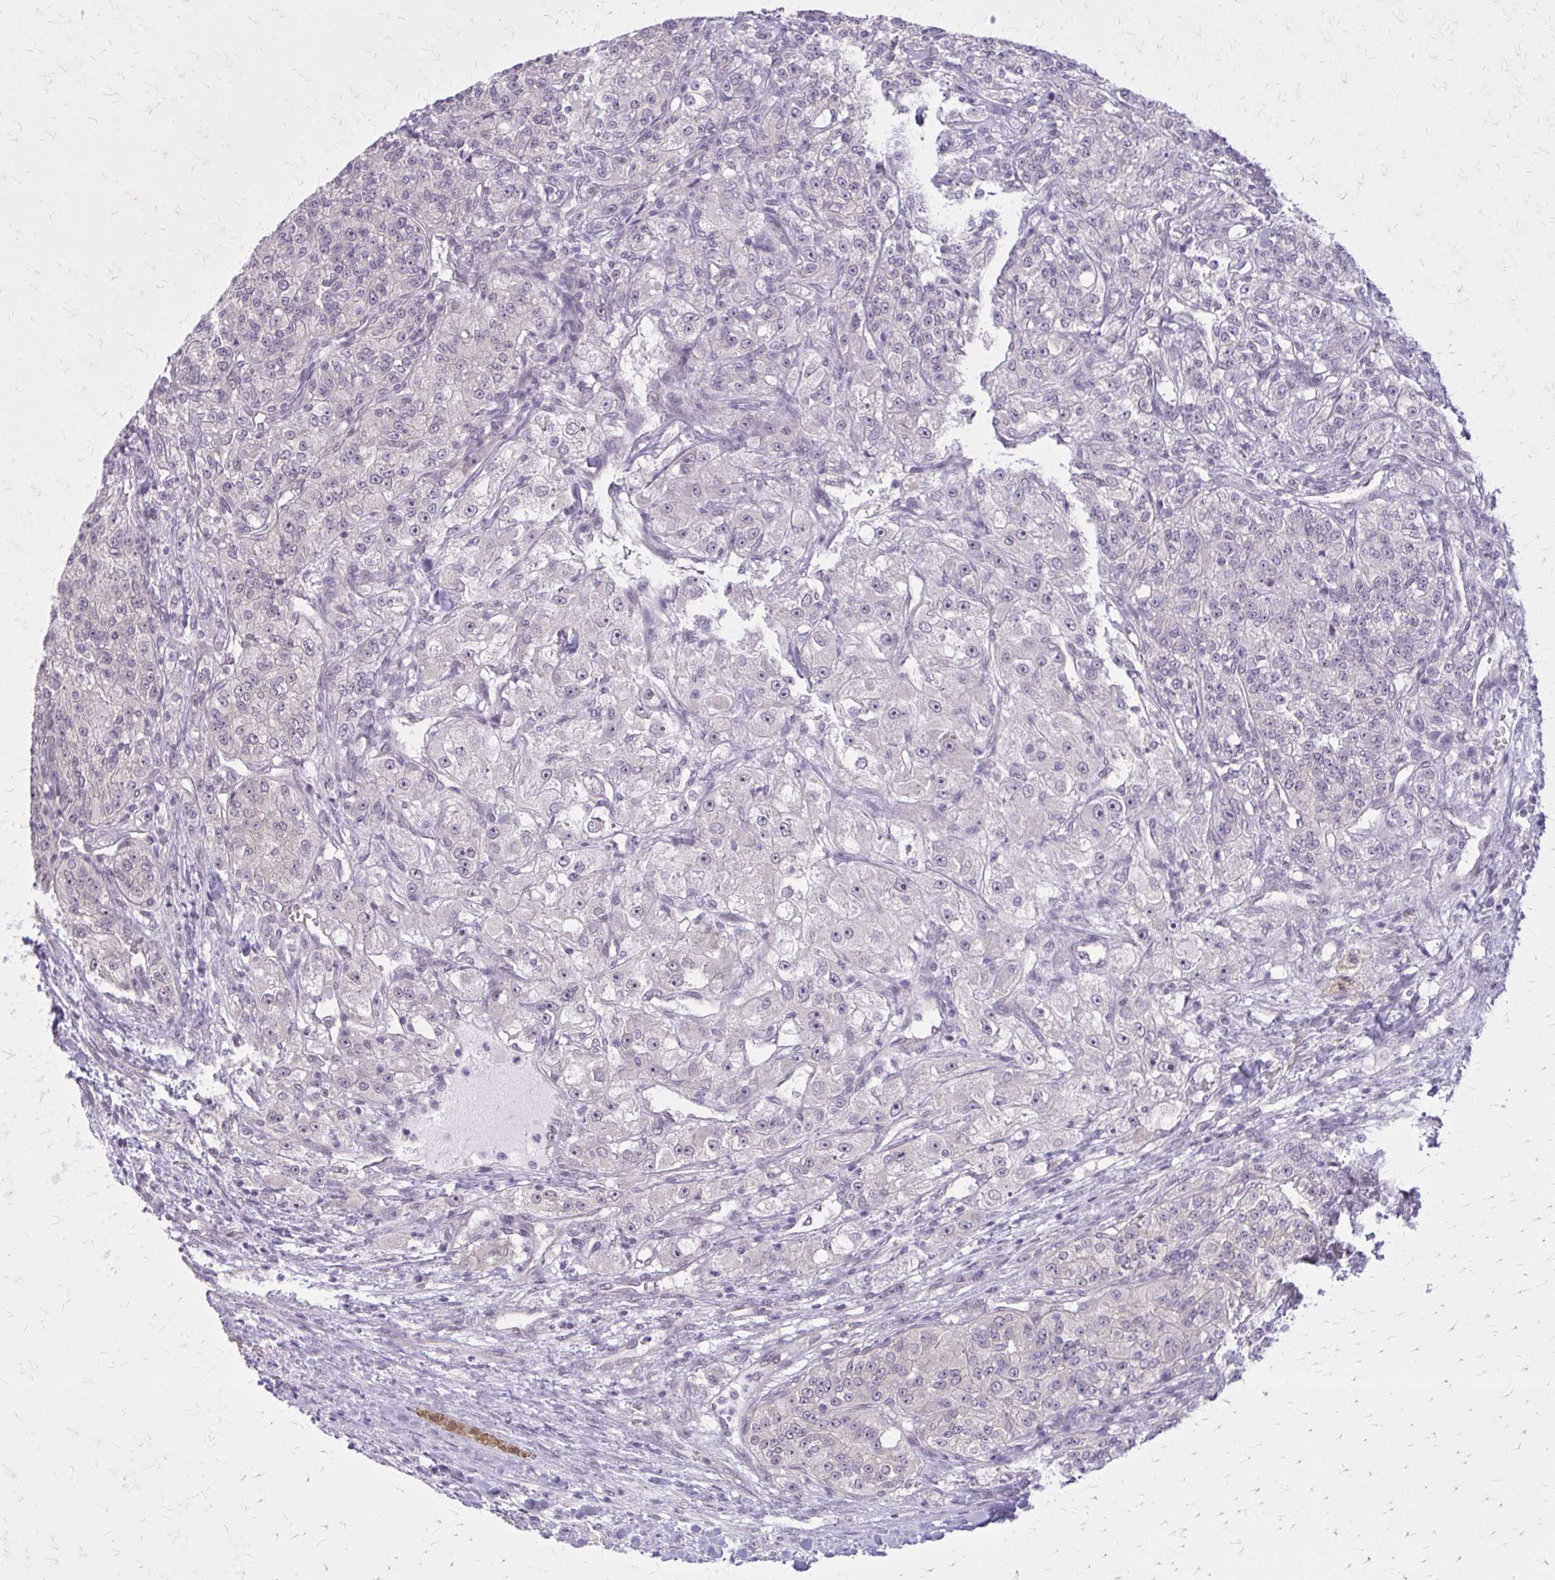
{"staining": {"intensity": "negative", "quantity": "none", "location": "none"}, "tissue": "renal cancer", "cell_type": "Tumor cells", "image_type": "cancer", "snomed": [{"axis": "morphology", "description": "Adenocarcinoma, NOS"}, {"axis": "topography", "description": "Kidney"}], "caption": "Immunohistochemistry (IHC) image of human renal cancer (adenocarcinoma) stained for a protein (brown), which displays no expression in tumor cells. (DAB immunohistochemistry, high magnification).", "gene": "PLCB1", "patient": {"sex": "female", "age": 63}}